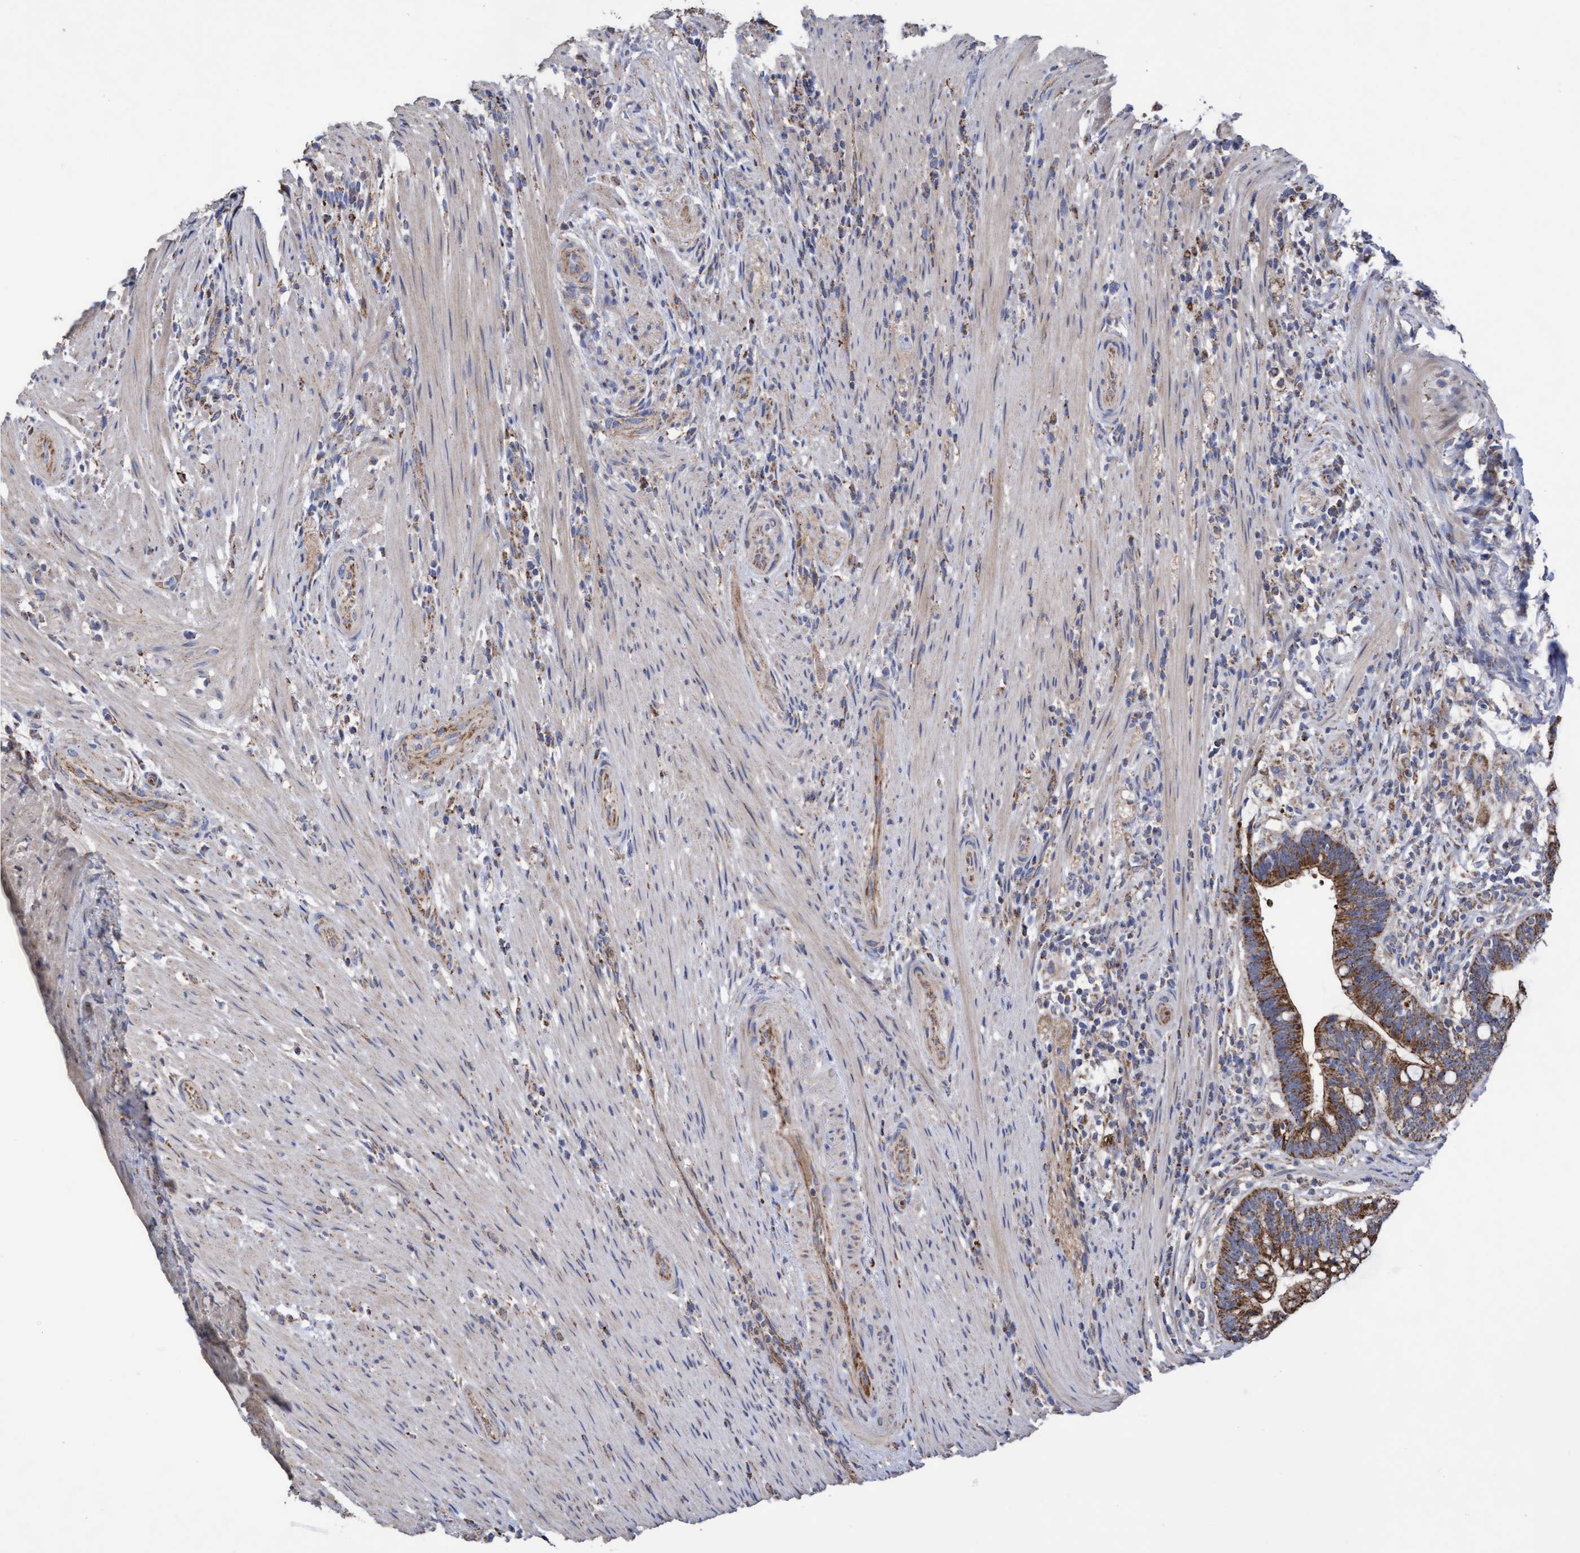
{"staining": {"intensity": "moderate", "quantity": ">75%", "location": "cytoplasmic/membranous"}, "tissue": "colorectal cancer", "cell_type": "Tumor cells", "image_type": "cancer", "snomed": [{"axis": "morphology", "description": "Adenocarcinoma, NOS"}, {"axis": "topography", "description": "Colon"}], "caption": "An immunohistochemistry micrograph of tumor tissue is shown. Protein staining in brown shows moderate cytoplasmic/membranous positivity in adenocarcinoma (colorectal) within tumor cells. (Brightfield microscopy of DAB IHC at high magnification).", "gene": "COBL", "patient": {"sex": "female", "age": 66}}